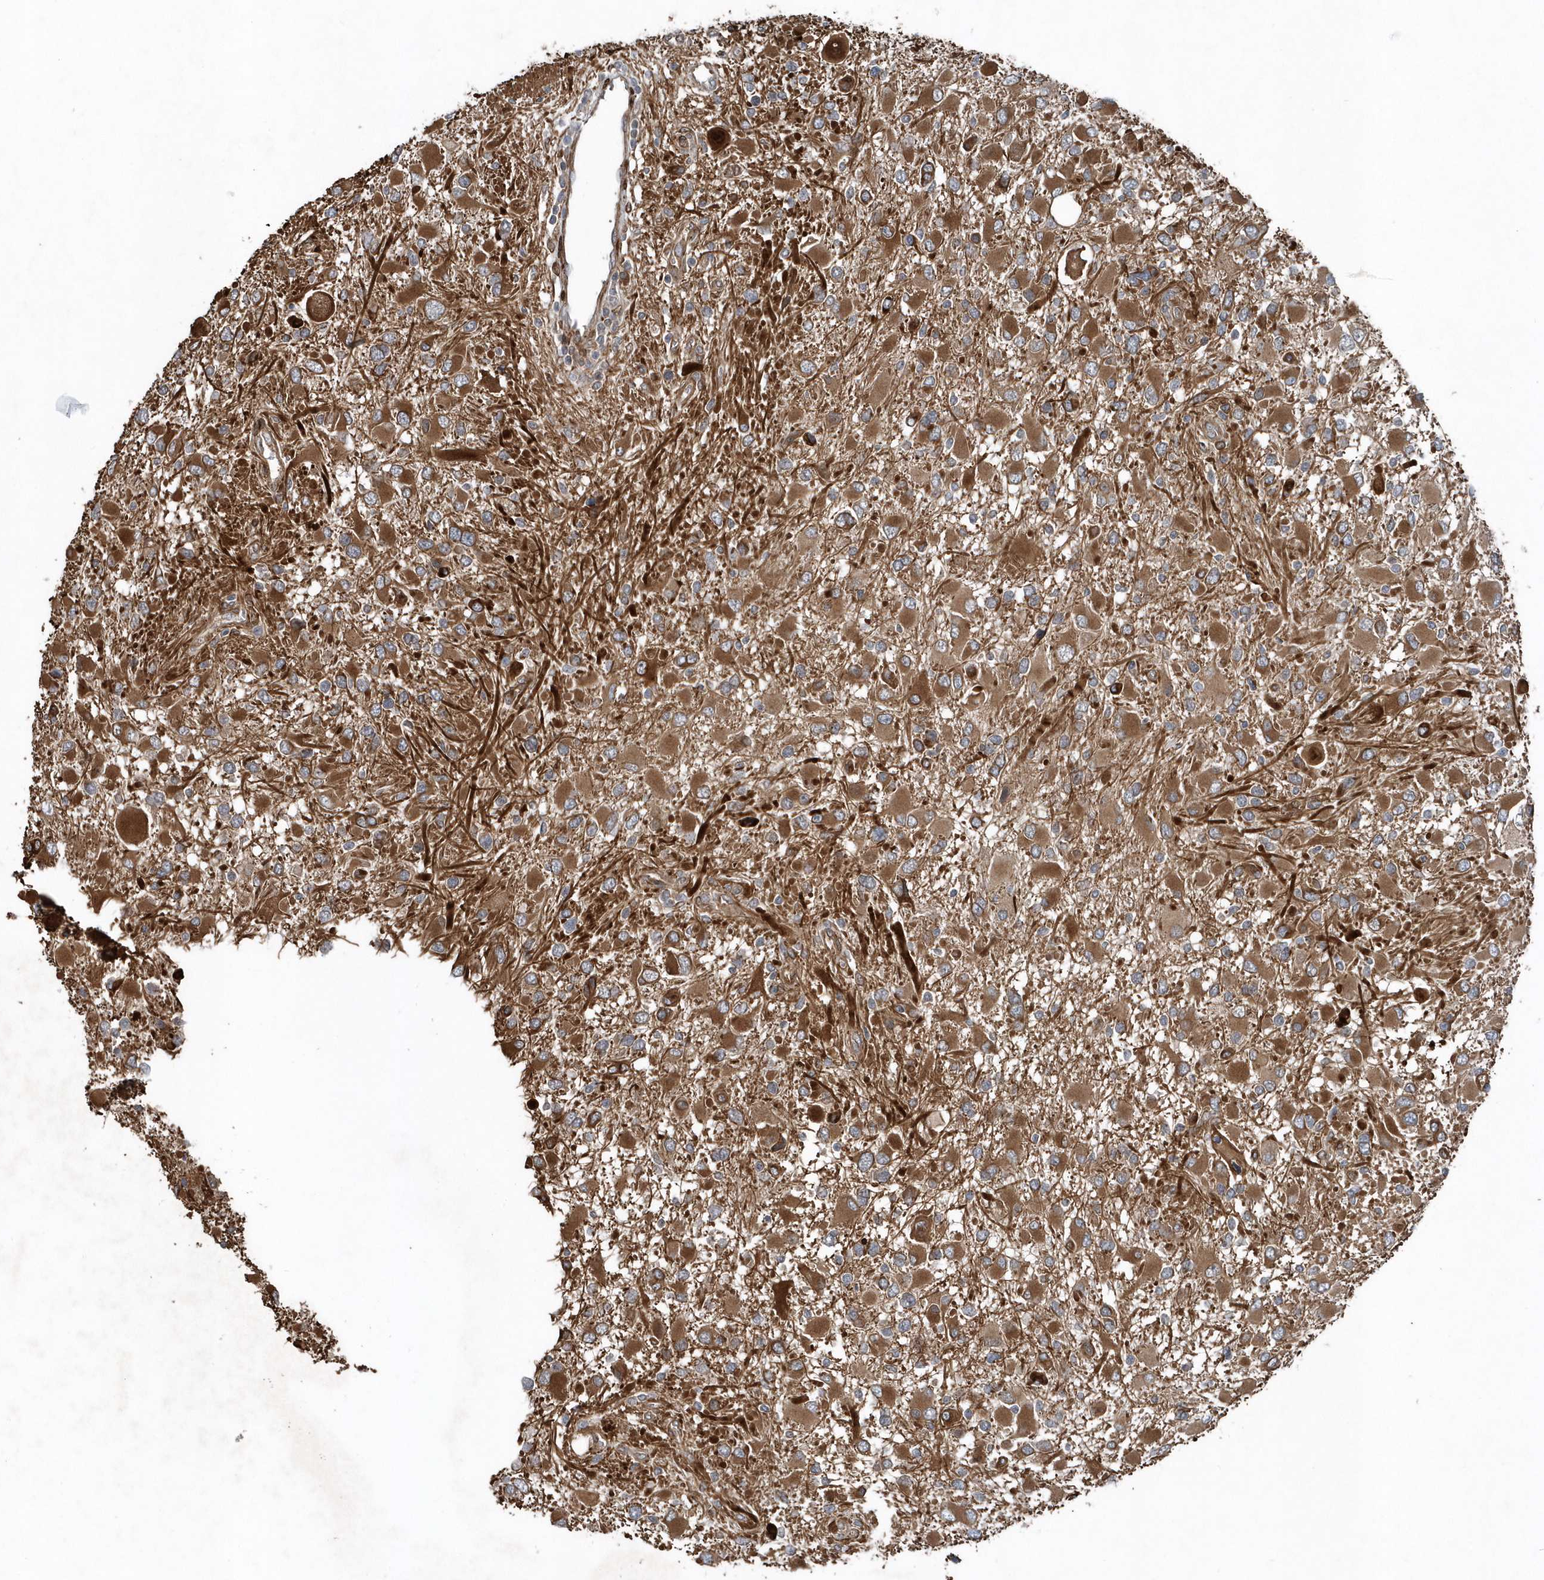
{"staining": {"intensity": "strong", "quantity": ">75%", "location": "cytoplasmic/membranous"}, "tissue": "glioma", "cell_type": "Tumor cells", "image_type": "cancer", "snomed": [{"axis": "morphology", "description": "Glioma, malignant, High grade"}, {"axis": "topography", "description": "Brain"}], "caption": "A brown stain labels strong cytoplasmic/membranous staining of a protein in glioma tumor cells.", "gene": "MCC", "patient": {"sex": "male", "age": 53}}